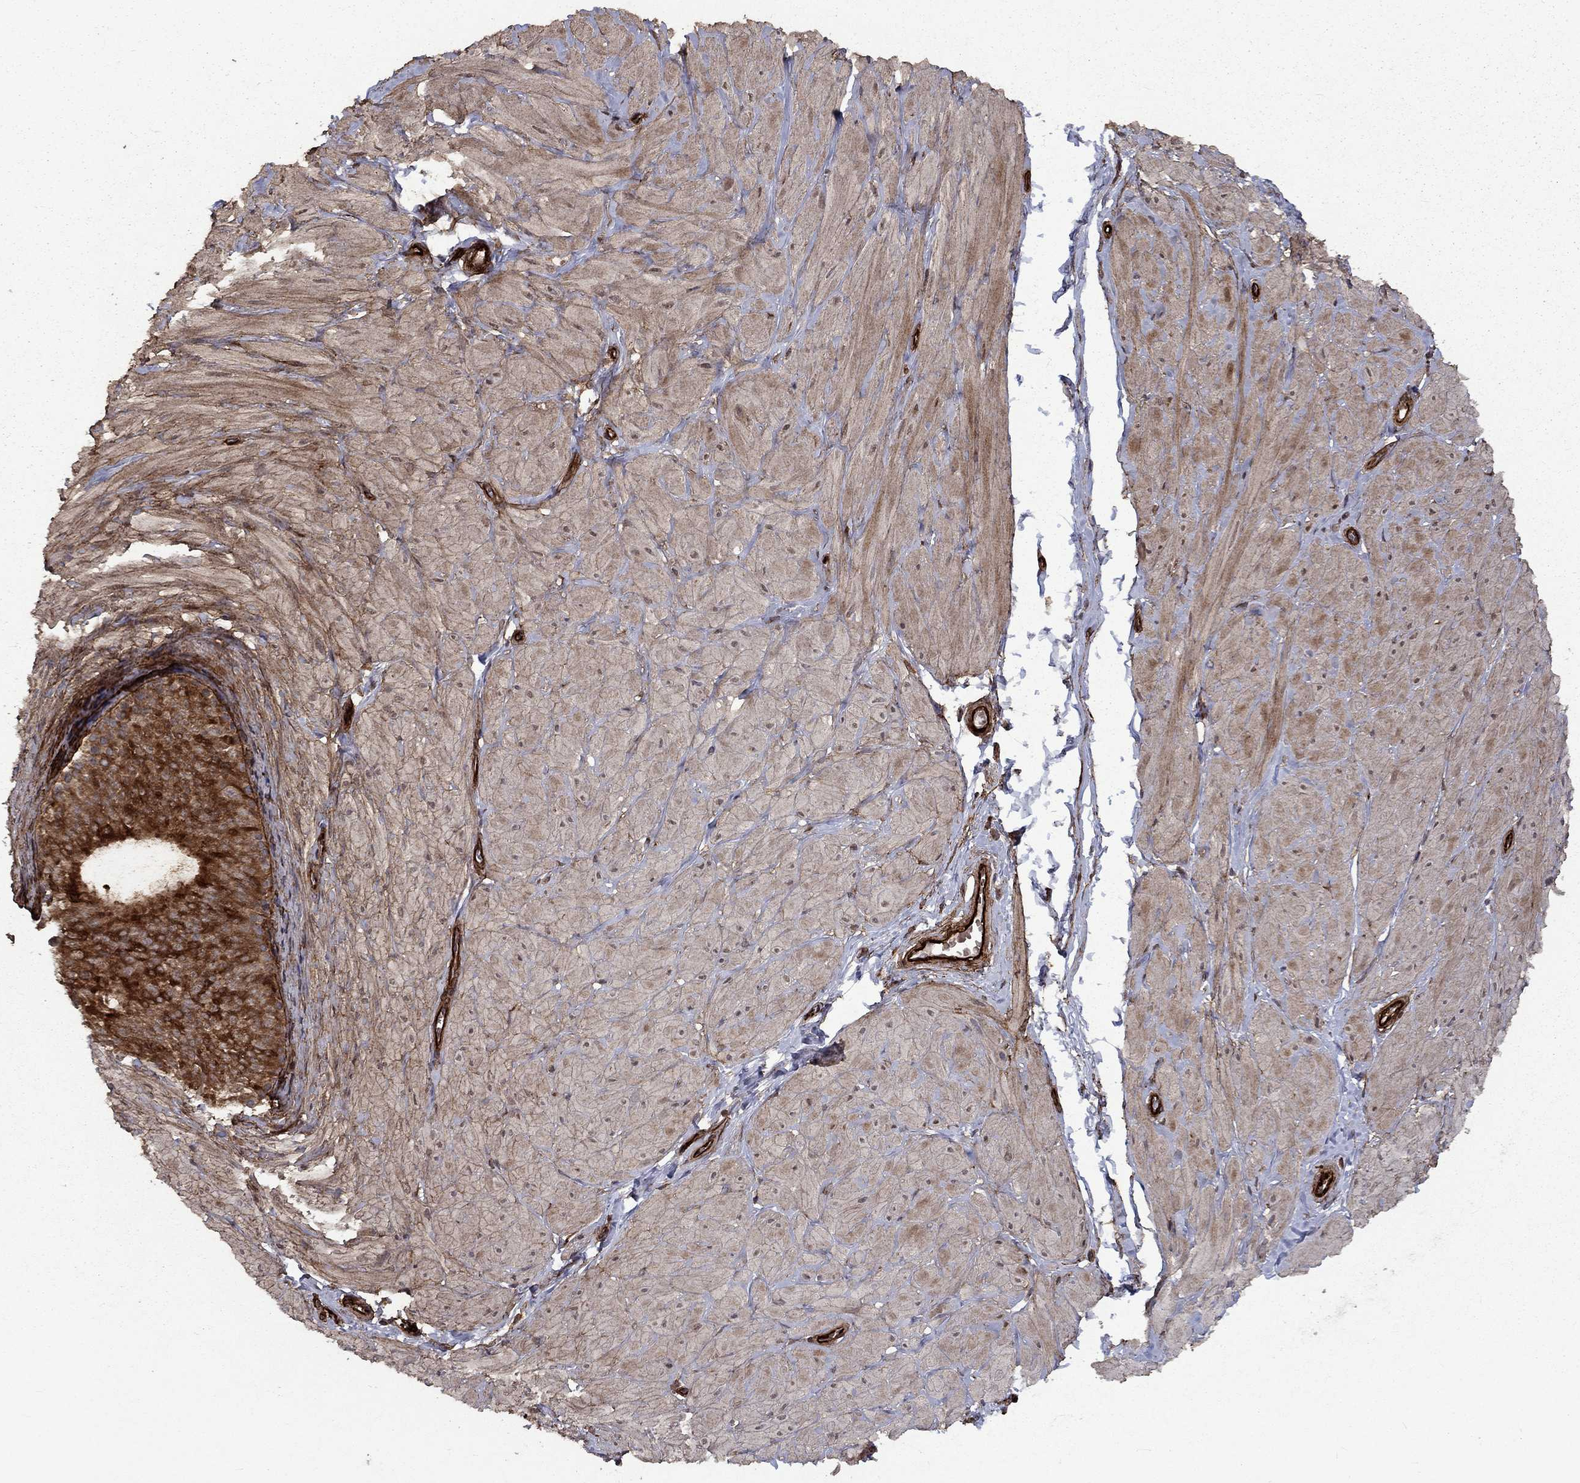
{"staining": {"intensity": "negative", "quantity": "none", "location": "none"}, "tissue": "adipose tissue", "cell_type": "Adipocytes", "image_type": "normal", "snomed": [{"axis": "morphology", "description": "Normal tissue, NOS"}, {"axis": "topography", "description": "Smooth muscle"}, {"axis": "topography", "description": "Peripheral nerve tissue"}], "caption": "IHC of benign adipose tissue reveals no expression in adipocytes.", "gene": "COL18A1", "patient": {"sex": "male", "age": 22}}